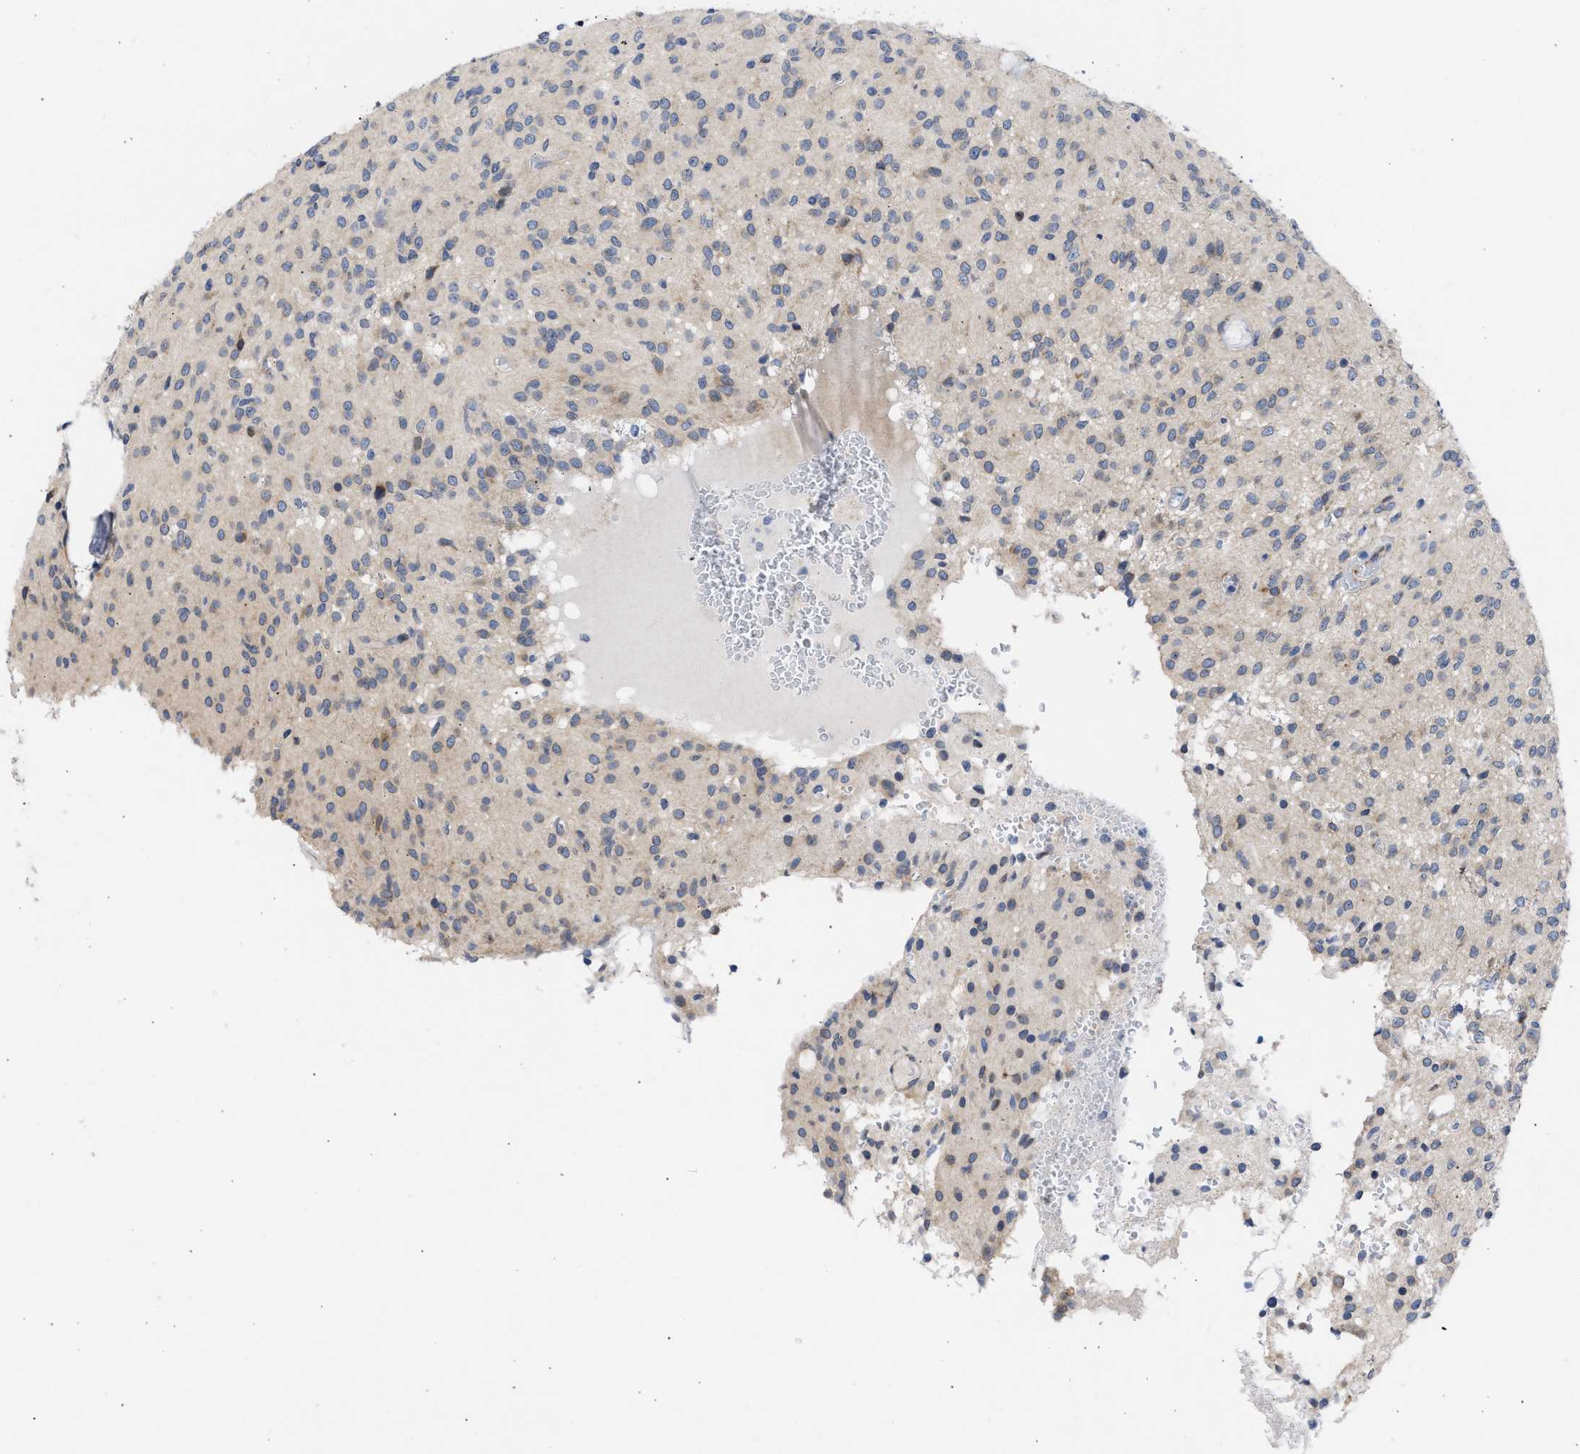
{"staining": {"intensity": "moderate", "quantity": "<25%", "location": "cytoplasmic/membranous"}, "tissue": "glioma", "cell_type": "Tumor cells", "image_type": "cancer", "snomed": [{"axis": "morphology", "description": "Glioma, malignant, High grade"}, {"axis": "topography", "description": "Brain"}], "caption": "An immunohistochemistry (IHC) histopathology image of neoplastic tissue is shown. Protein staining in brown shows moderate cytoplasmic/membranous positivity in malignant glioma (high-grade) within tumor cells. (DAB IHC, brown staining for protein, blue staining for nuclei).", "gene": "NUP35", "patient": {"sex": "female", "age": 59}}